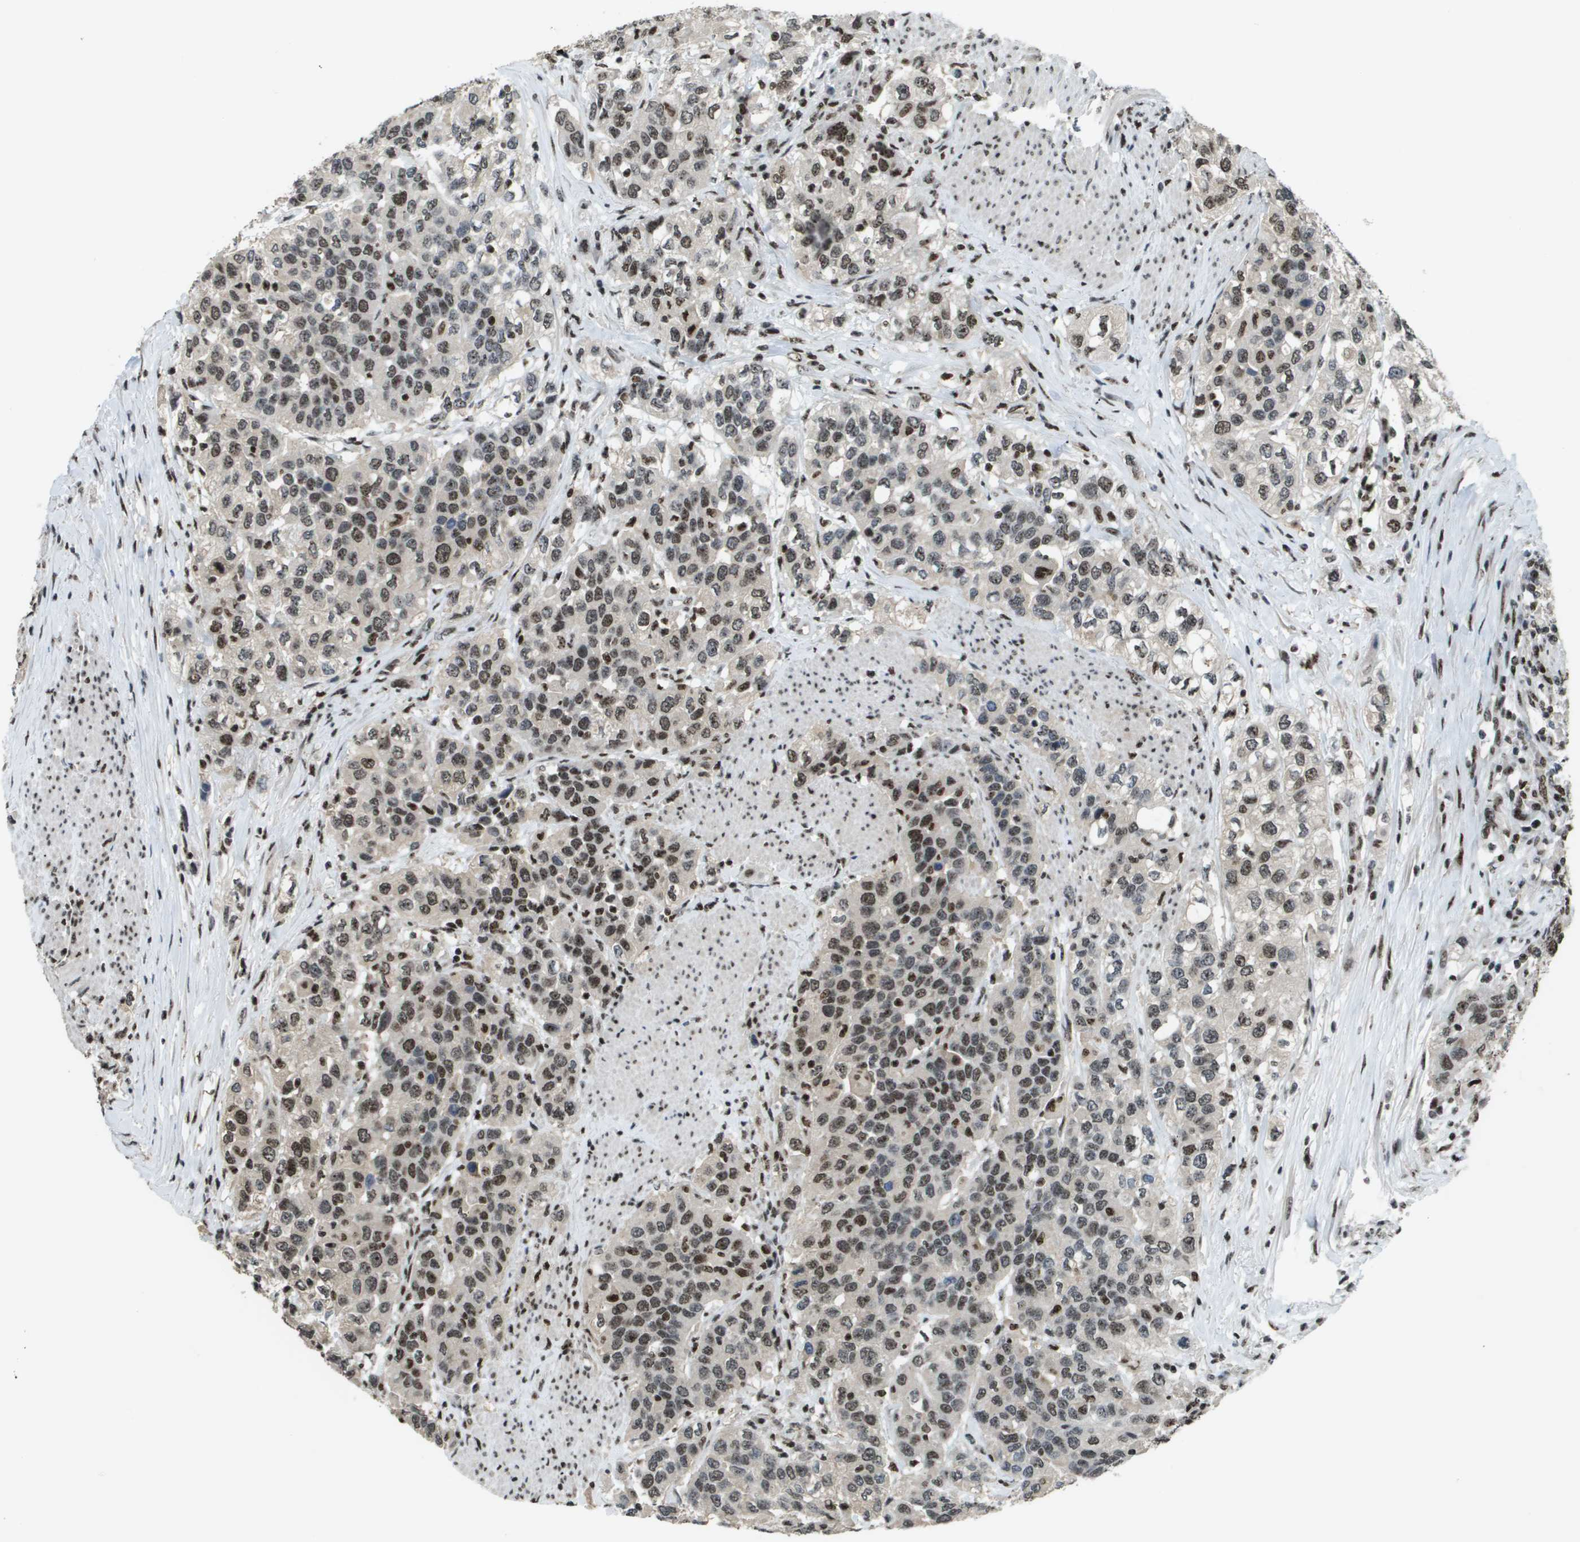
{"staining": {"intensity": "strong", "quantity": ">75%", "location": "nuclear"}, "tissue": "urothelial cancer", "cell_type": "Tumor cells", "image_type": "cancer", "snomed": [{"axis": "morphology", "description": "Urothelial carcinoma, High grade"}, {"axis": "topography", "description": "Urinary bladder"}], "caption": "High-power microscopy captured an IHC histopathology image of urothelial cancer, revealing strong nuclear staining in approximately >75% of tumor cells. (brown staining indicates protein expression, while blue staining denotes nuclei).", "gene": "SP100", "patient": {"sex": "female", "age": 80}}